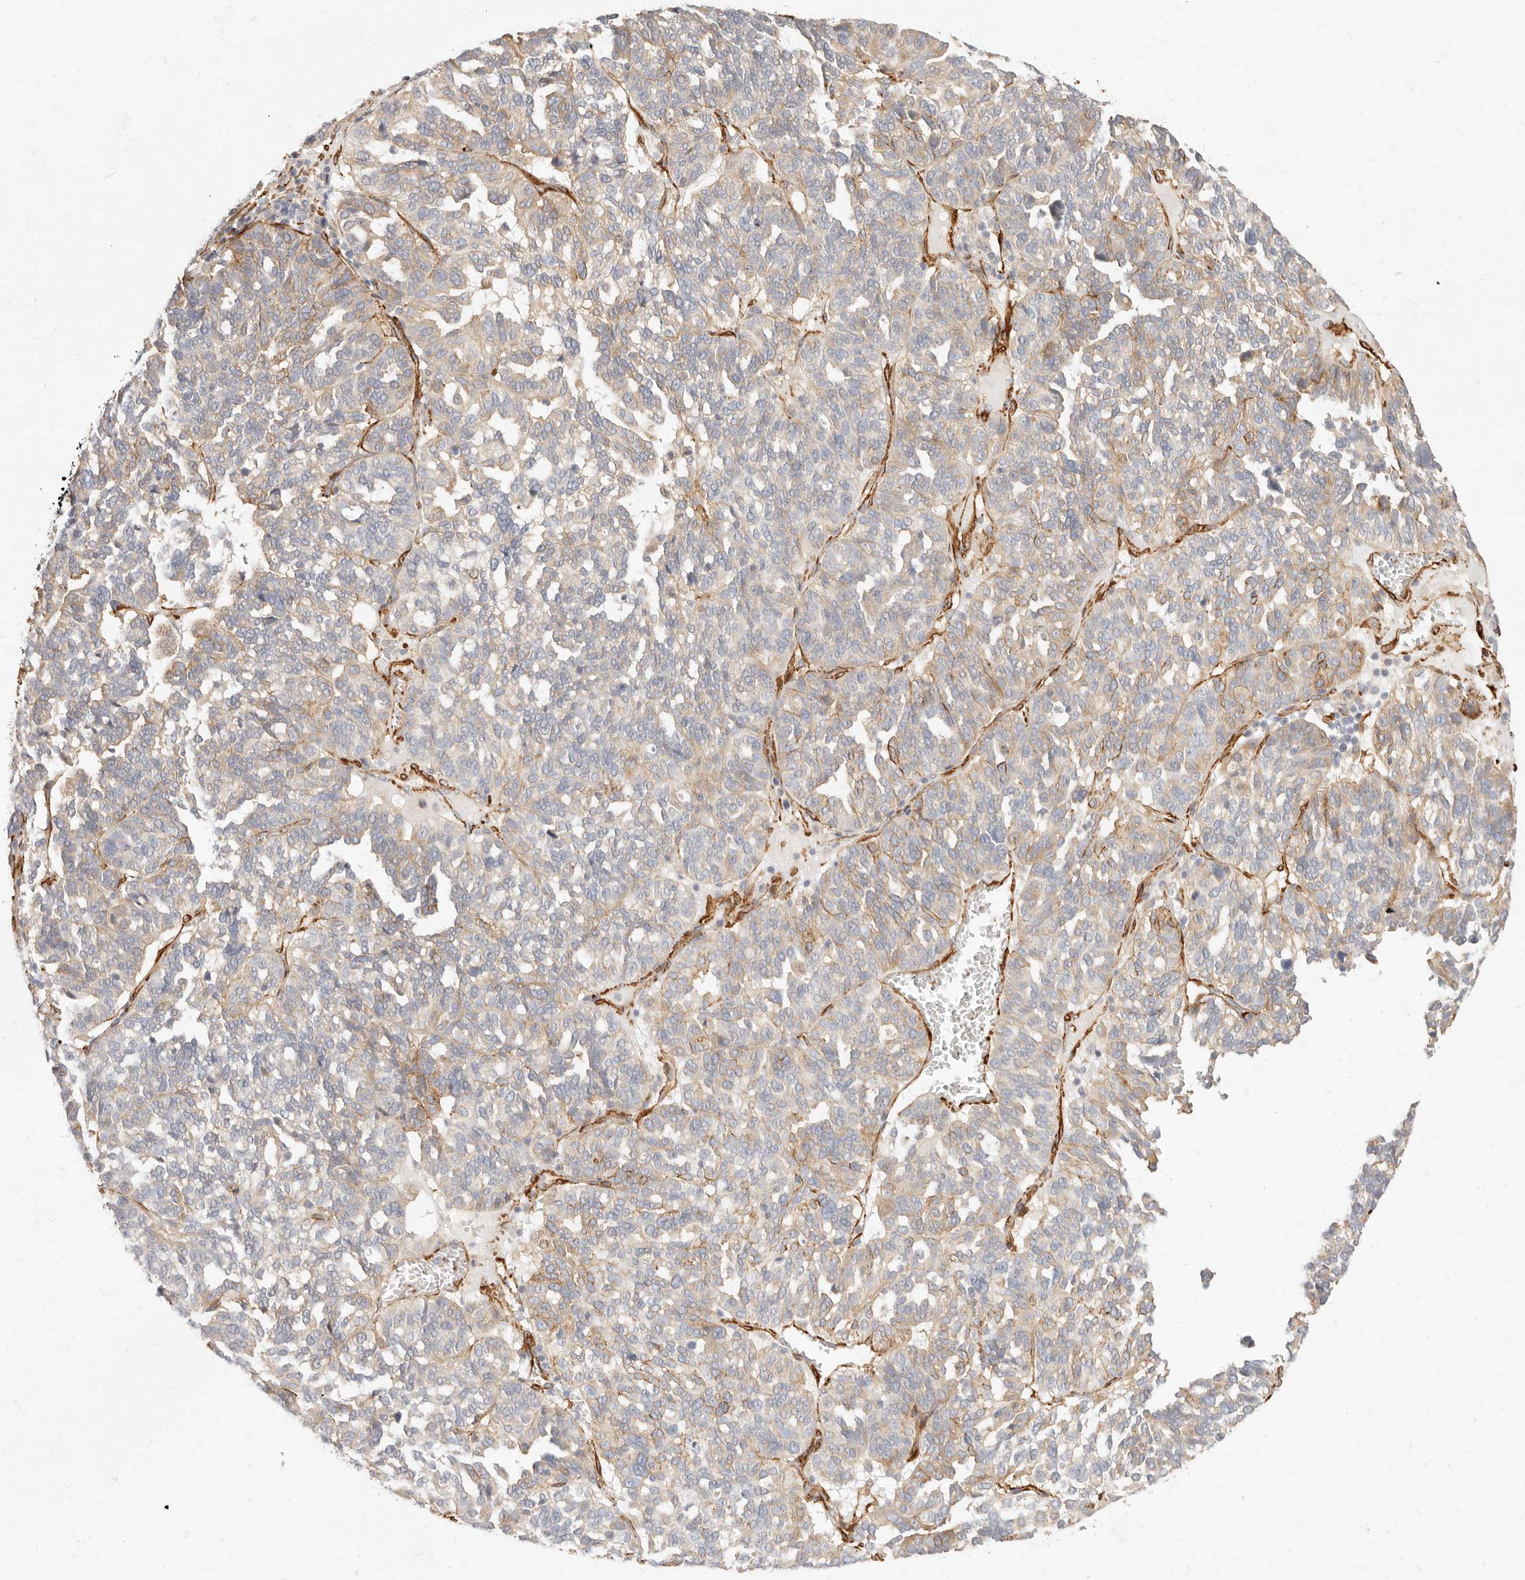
{"staining": {"intensity": "weak", "quantity": "25%-75%", "location": "cytoplasmic/membranous"}, "tissue": "ovarian cancer", "cell_type": "Tumor cells", "image_type": "cancer", "snomed": [{"axis": "morphology", "description": "Cystadenocarcinoma, serous, NOS"}, {"axis": "topography", "description": "Ovary"}], "caption": "DAB (3,3'-diaminobenzidine) immunohistochemical staining of serous cystadenocarcinoma (ovarian) exhibits weak cytoplasmic/membranous protein expression in about 25%-75% of tumor cells.", "gene": "TMTC2", "patient": {"sex": "female", "age": 59}}